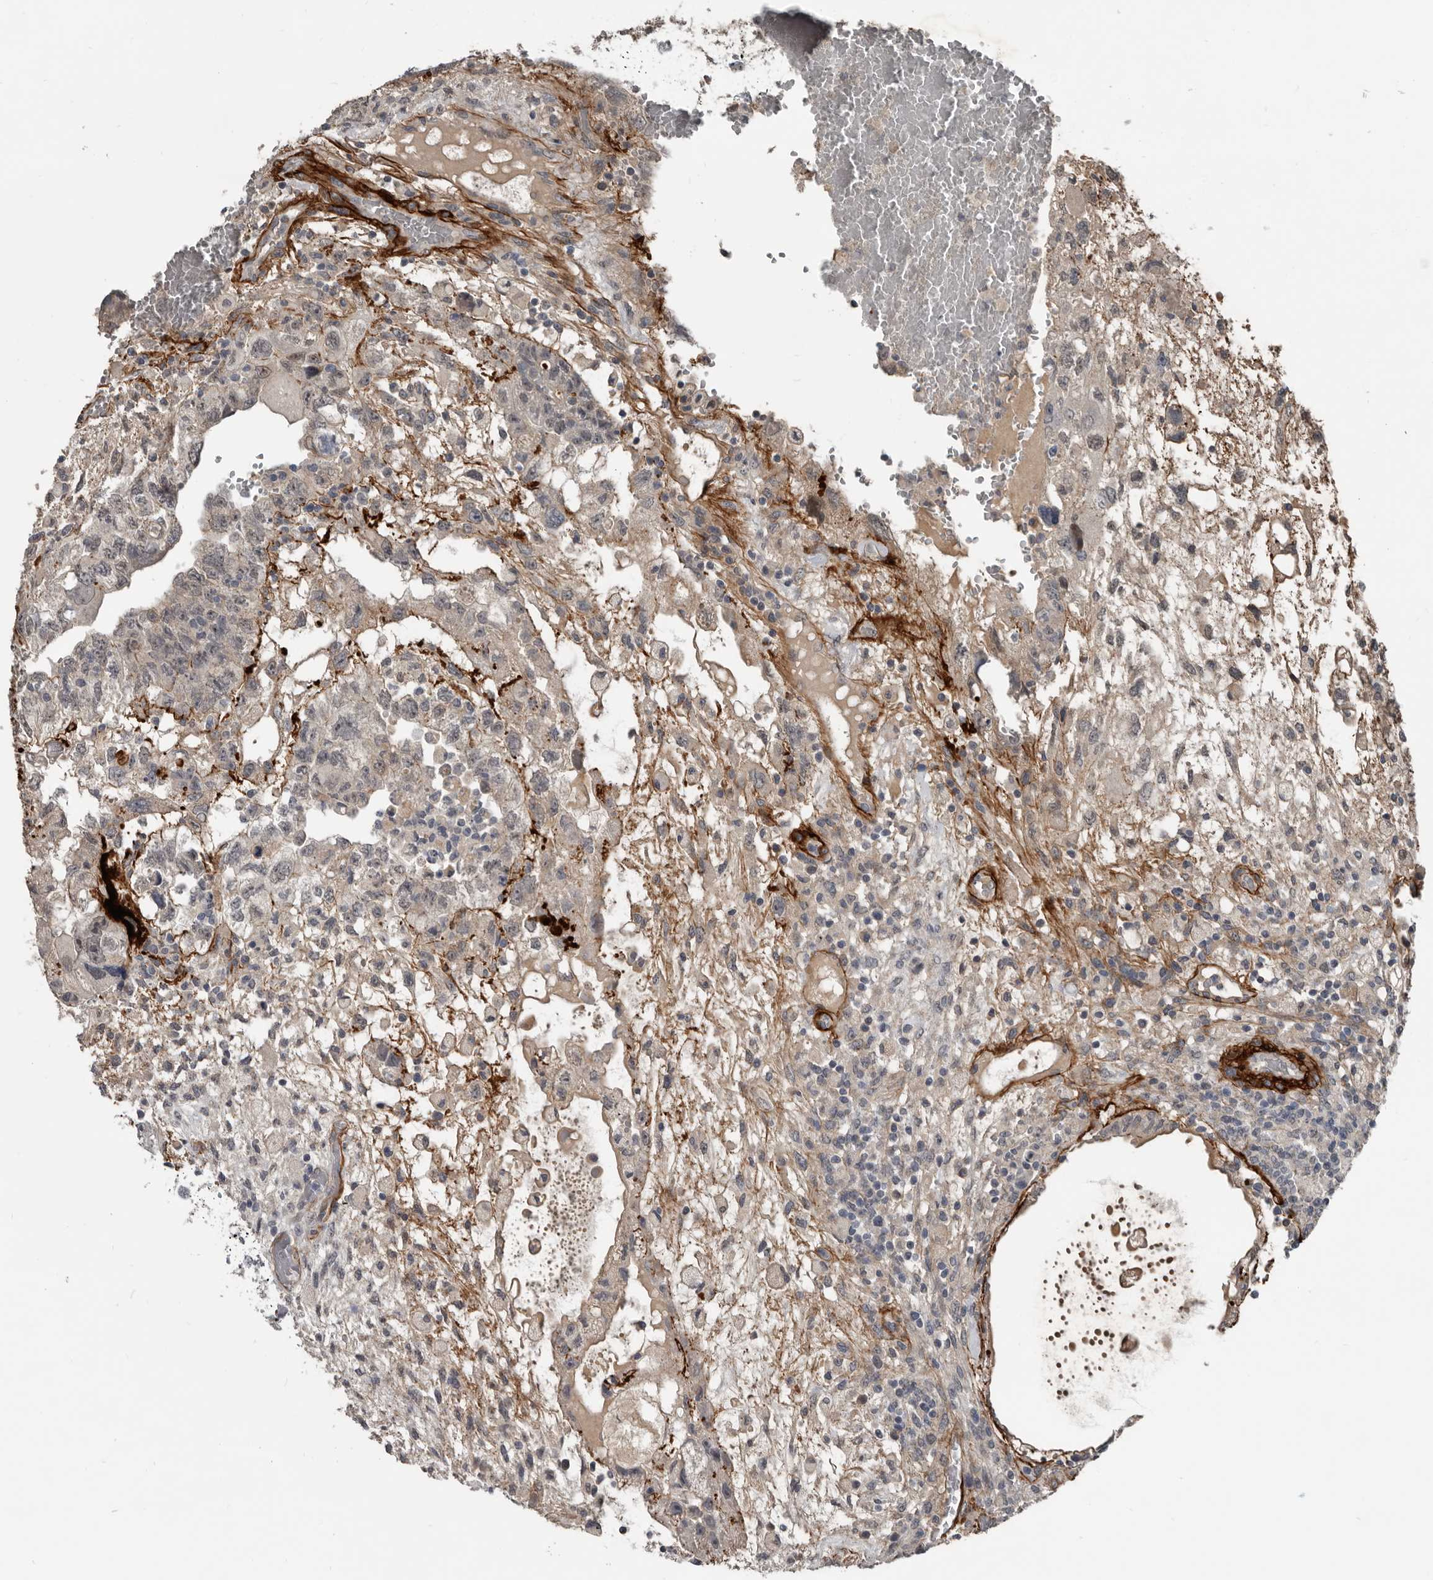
{"staining": {"intensity": "negative", "quantity": "none", "location": "none"}, "tissue": "testis cancer", "cell_type": "Tumor cells", "image_type": "cancer", "snomed": [{"axis": "morphology", "description": "Carcinoma, Embryonal, NOS"}, {"axis": "topography", "description": "Testis"}], "caption": "This micrograph is of testis cancer (embryonal carcinoma) stained with immunohistochemistry to label a protein in brown with the nuclei are counter-stained blue. There is no staining in tumor cells.", "gene": "C1orf216", "patient": {"sex": "male", "age": 36}}